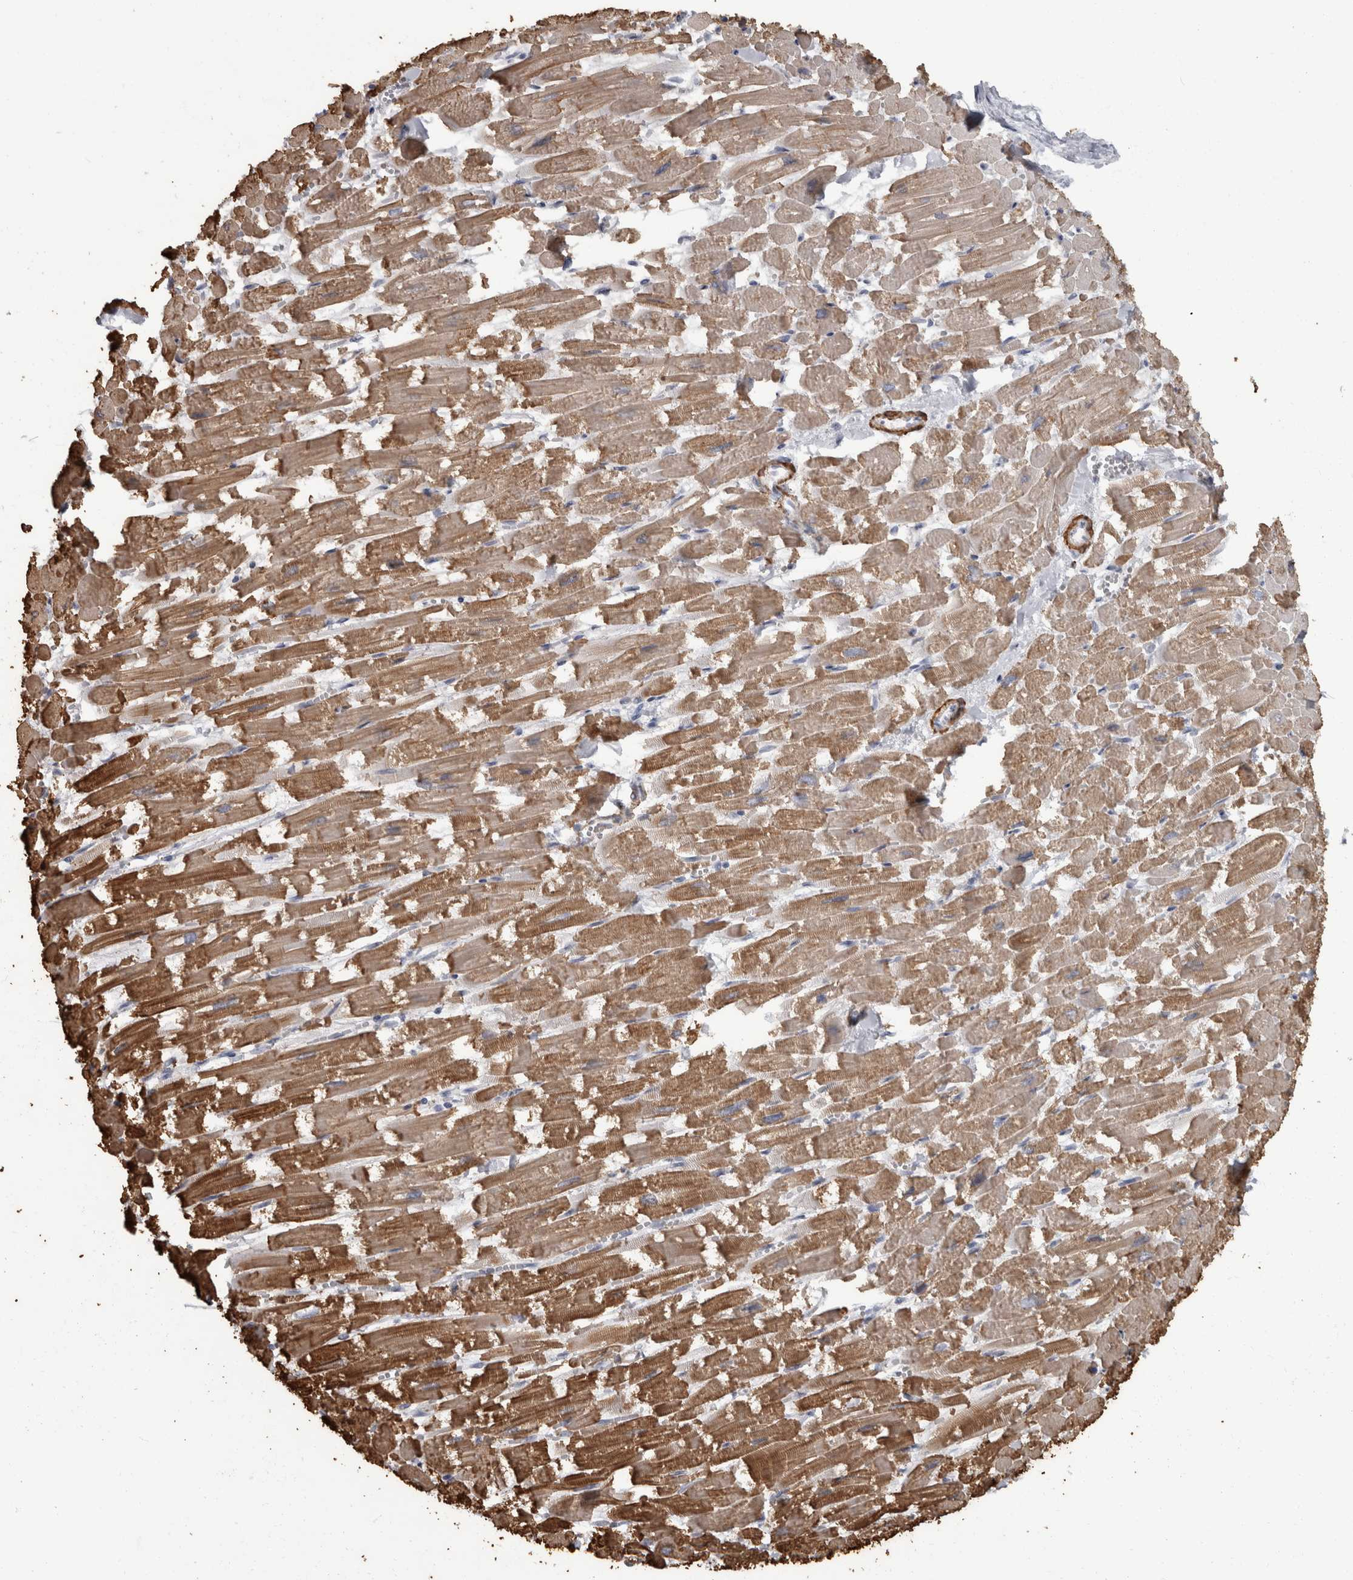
{"staining": {"intensity": "moderate", "quantity": ">75%", "location": "cytoplasmic/membranous"}, "tissue": "heart muscle", "cell_type": "Cardiomyocytes", "image_type": "normal", "snomed": [{"axis": "morphology", "description": "Normal tissue, NOS"}, {"axis": "topography", "description": "Heart"}], "caption": "The image reveals staining of normal heart muscle, revealing moderate cytoplasmic/membranous protein expression (brown color) within cardiomyocytes. (DAB = brown stain, brightfield microscopy at high magnification).", "gene": "MASTL", "patient": {"sex": "male", "age": 54}}